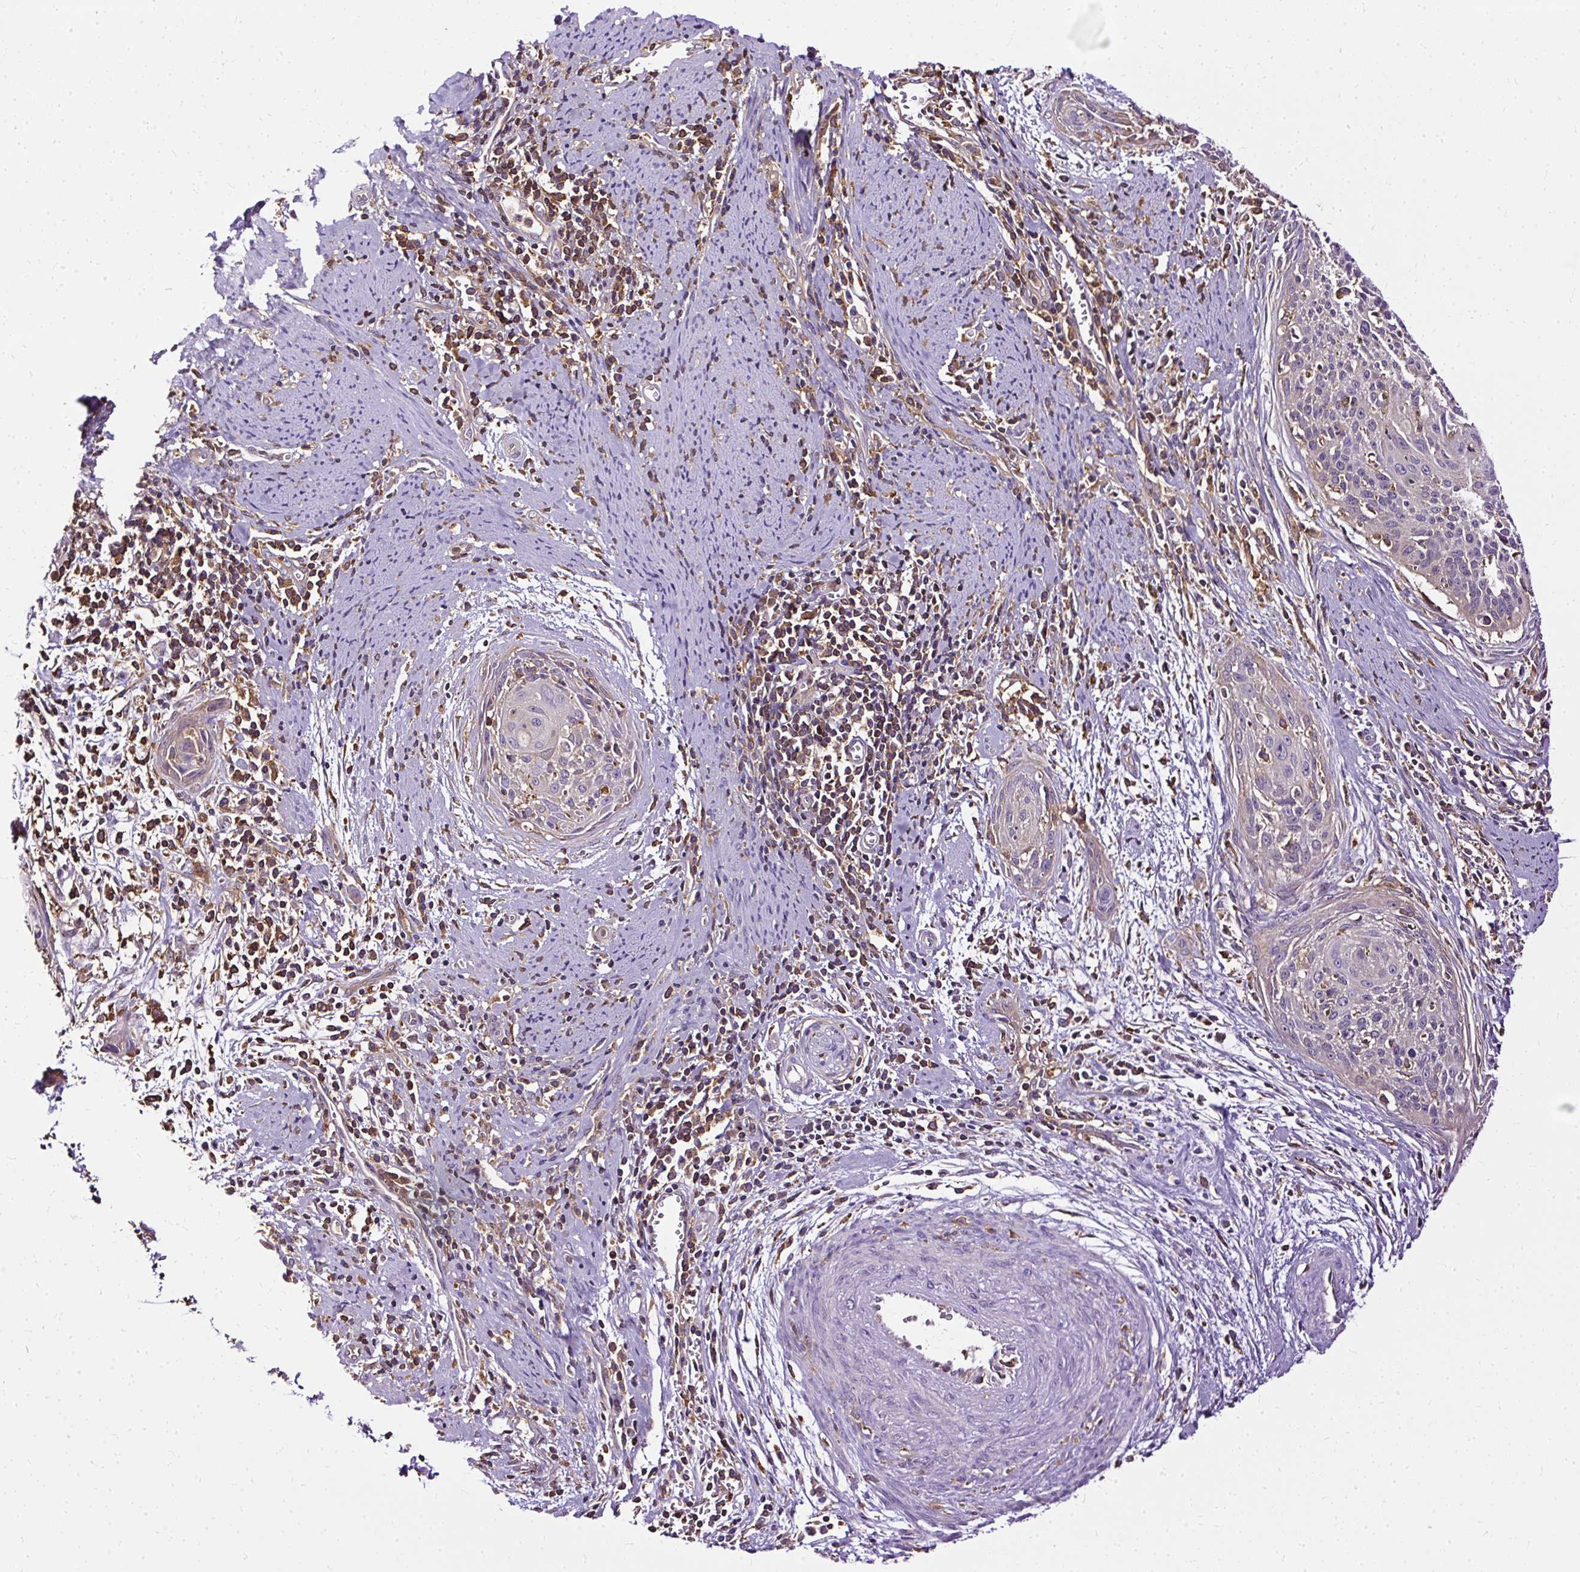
{"staining": {"intensity": "negative", "quantity": "none", "location": "none"}, "tissue": "cervical cancer", "cell_type": "Tumor cells", "image_type": "cancer", "snomed": [{"axis": "morphology", "description": "Squamous cell carcinoma, NOS"}, {"axis": "topography", "description": "Cervix"}], "caption": "DAB (3,3'-diaminobenzidine) immunohistochemical staining of human cervical cancer displays no significant staining in tumor cells.", "gene": "TWF2", "patient": {"sex": "female", "age": 55}}